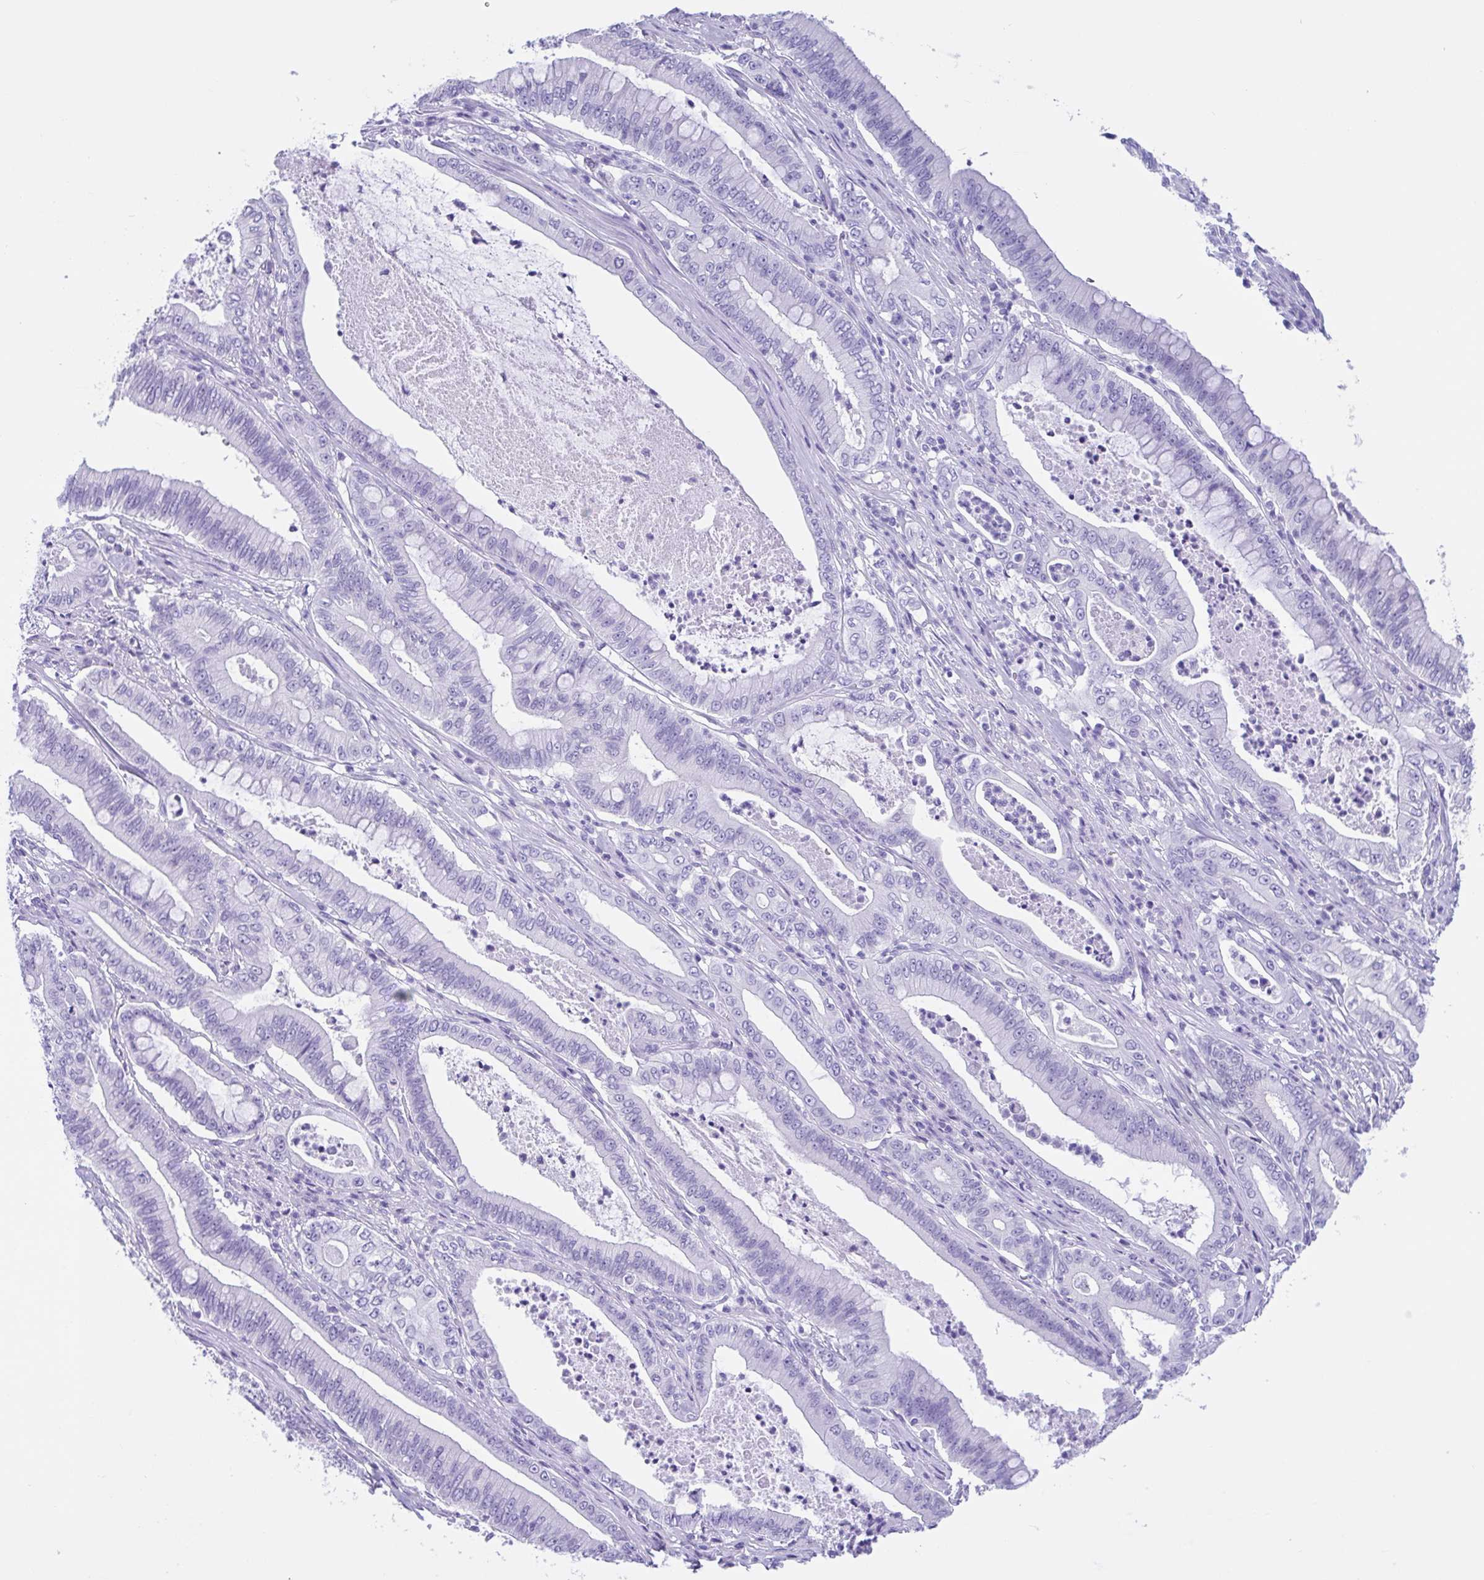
{"staining": {"intensity": "negative", "quantity": "none", "location": "none"}, "tissue": "pancreatic cancer", "cell_type": "Tumor cells", "image_type": "cancer", "snomed": [{"axis": "morphology", "description": "Adenocarcinoma, NOS"}, {"axis": "topography", "description": "Pancreas"}], "caption": "Tumor cells are negative for brown protein staining in adenocarcinoma (pancreatic). The staining was performed using DAB to visualize the protein expression in brown, while the nuclei were stained in blue with hematoxylin (Magnification: 20x).", "gene": "OR4N4", "patient": {"sex": "male", "age": 71}}